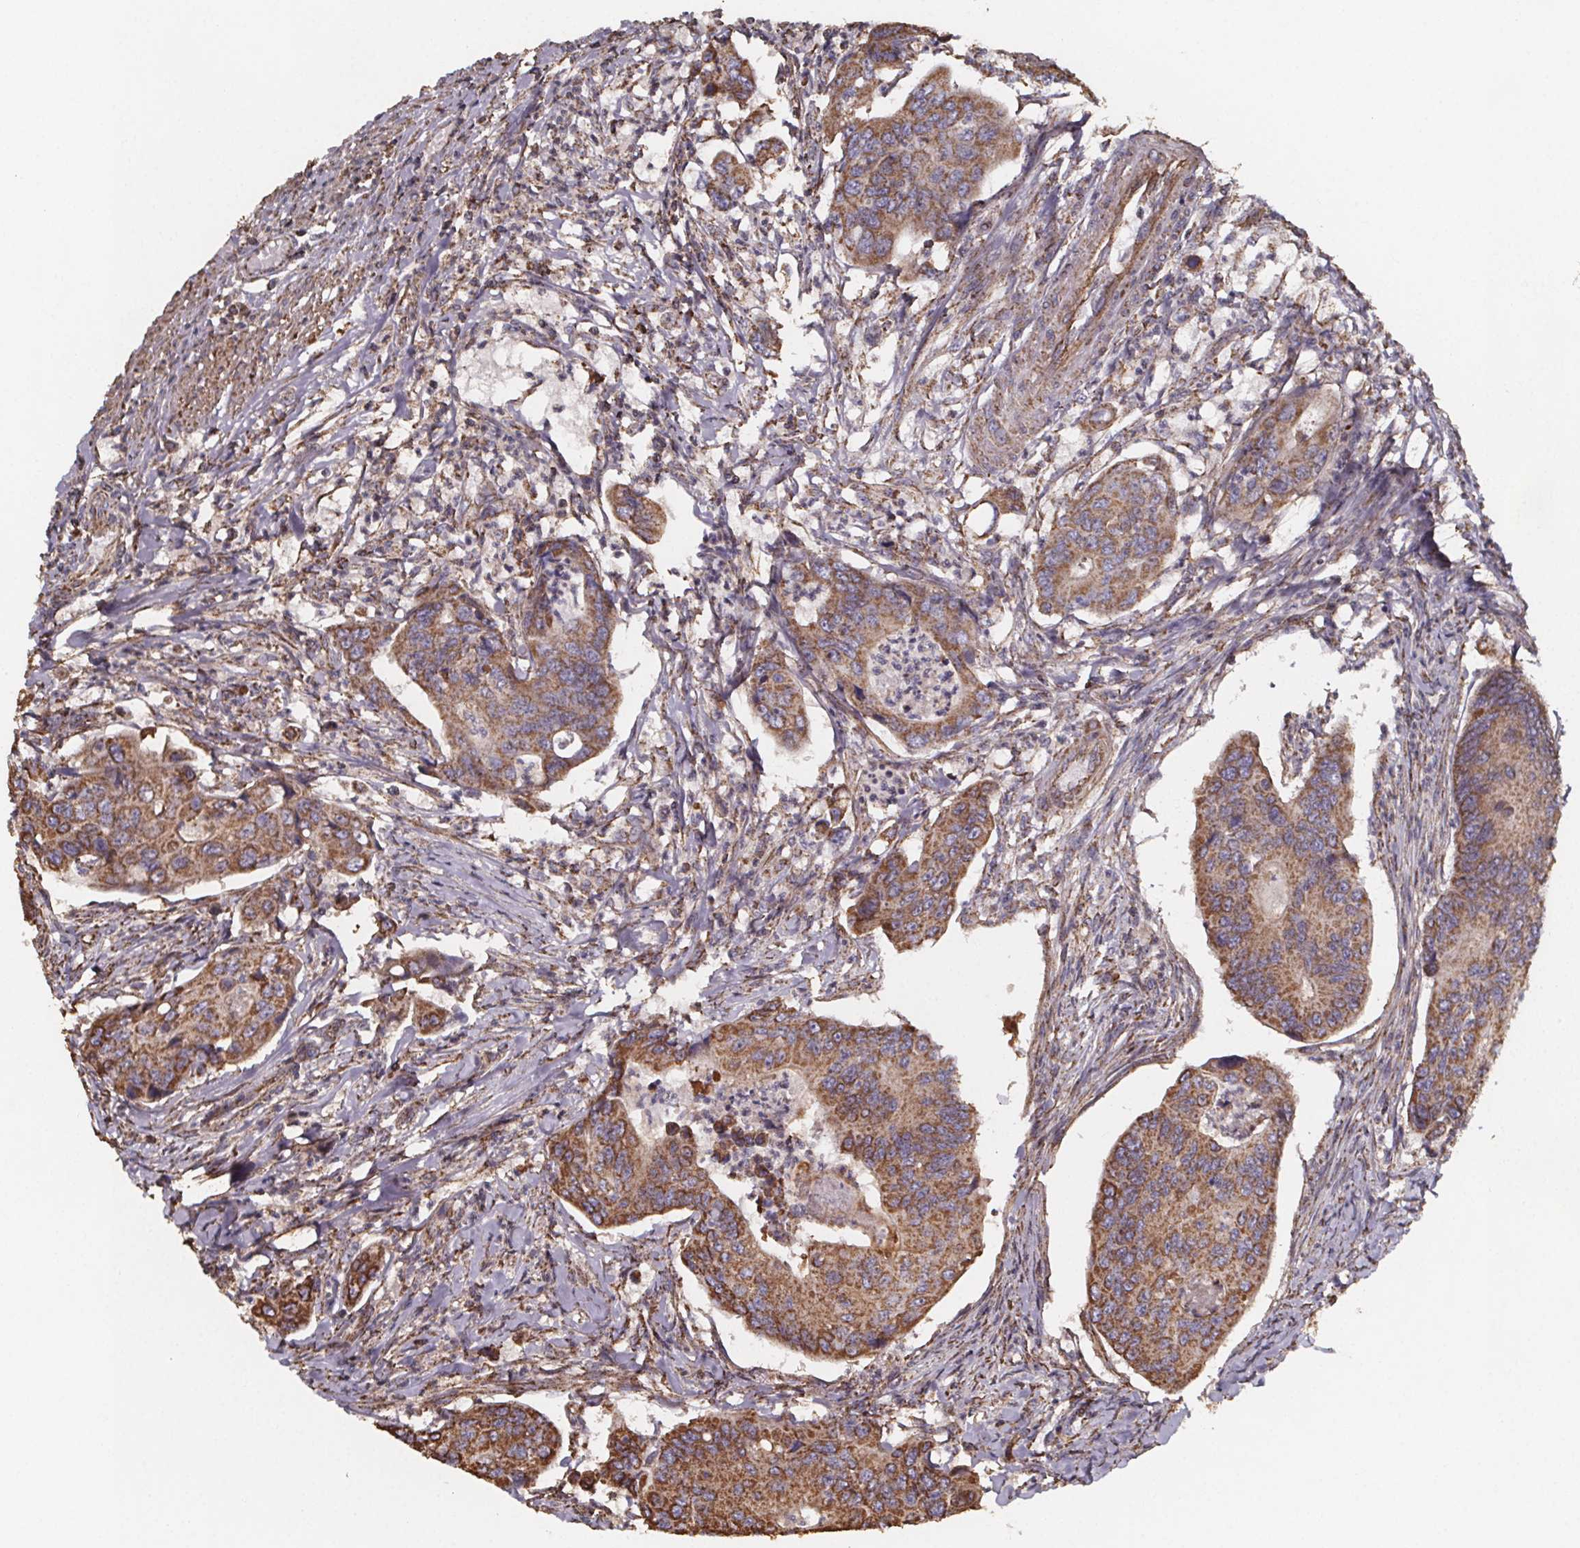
{"staining": {"intensity": "moderate", "quantity": ">75%", "location": "cytoplasmic/membranous"}, "tissue": "colorectal cancer", "cell_type": "Tumor cells", "image_type": "cancer", "snomed": [{"axis": "morphology", "description": "Adenocarcinoma, NOS"}, {"axis": "topography", "description": "Colon"}], "caption": "Immunohistochemistry micrograph of neoplastic tissue: adenocarcinoma (colorectal) stained using immunohistochemistry displays medium levels of moderate protein expression localized specifically in the cytoplasmic/membranous of tumor cells, appearing as a cytoplasmic/membranous brown color.", "gene": "SLC35D2", "patient": {"sex": "female", "age": 67}}